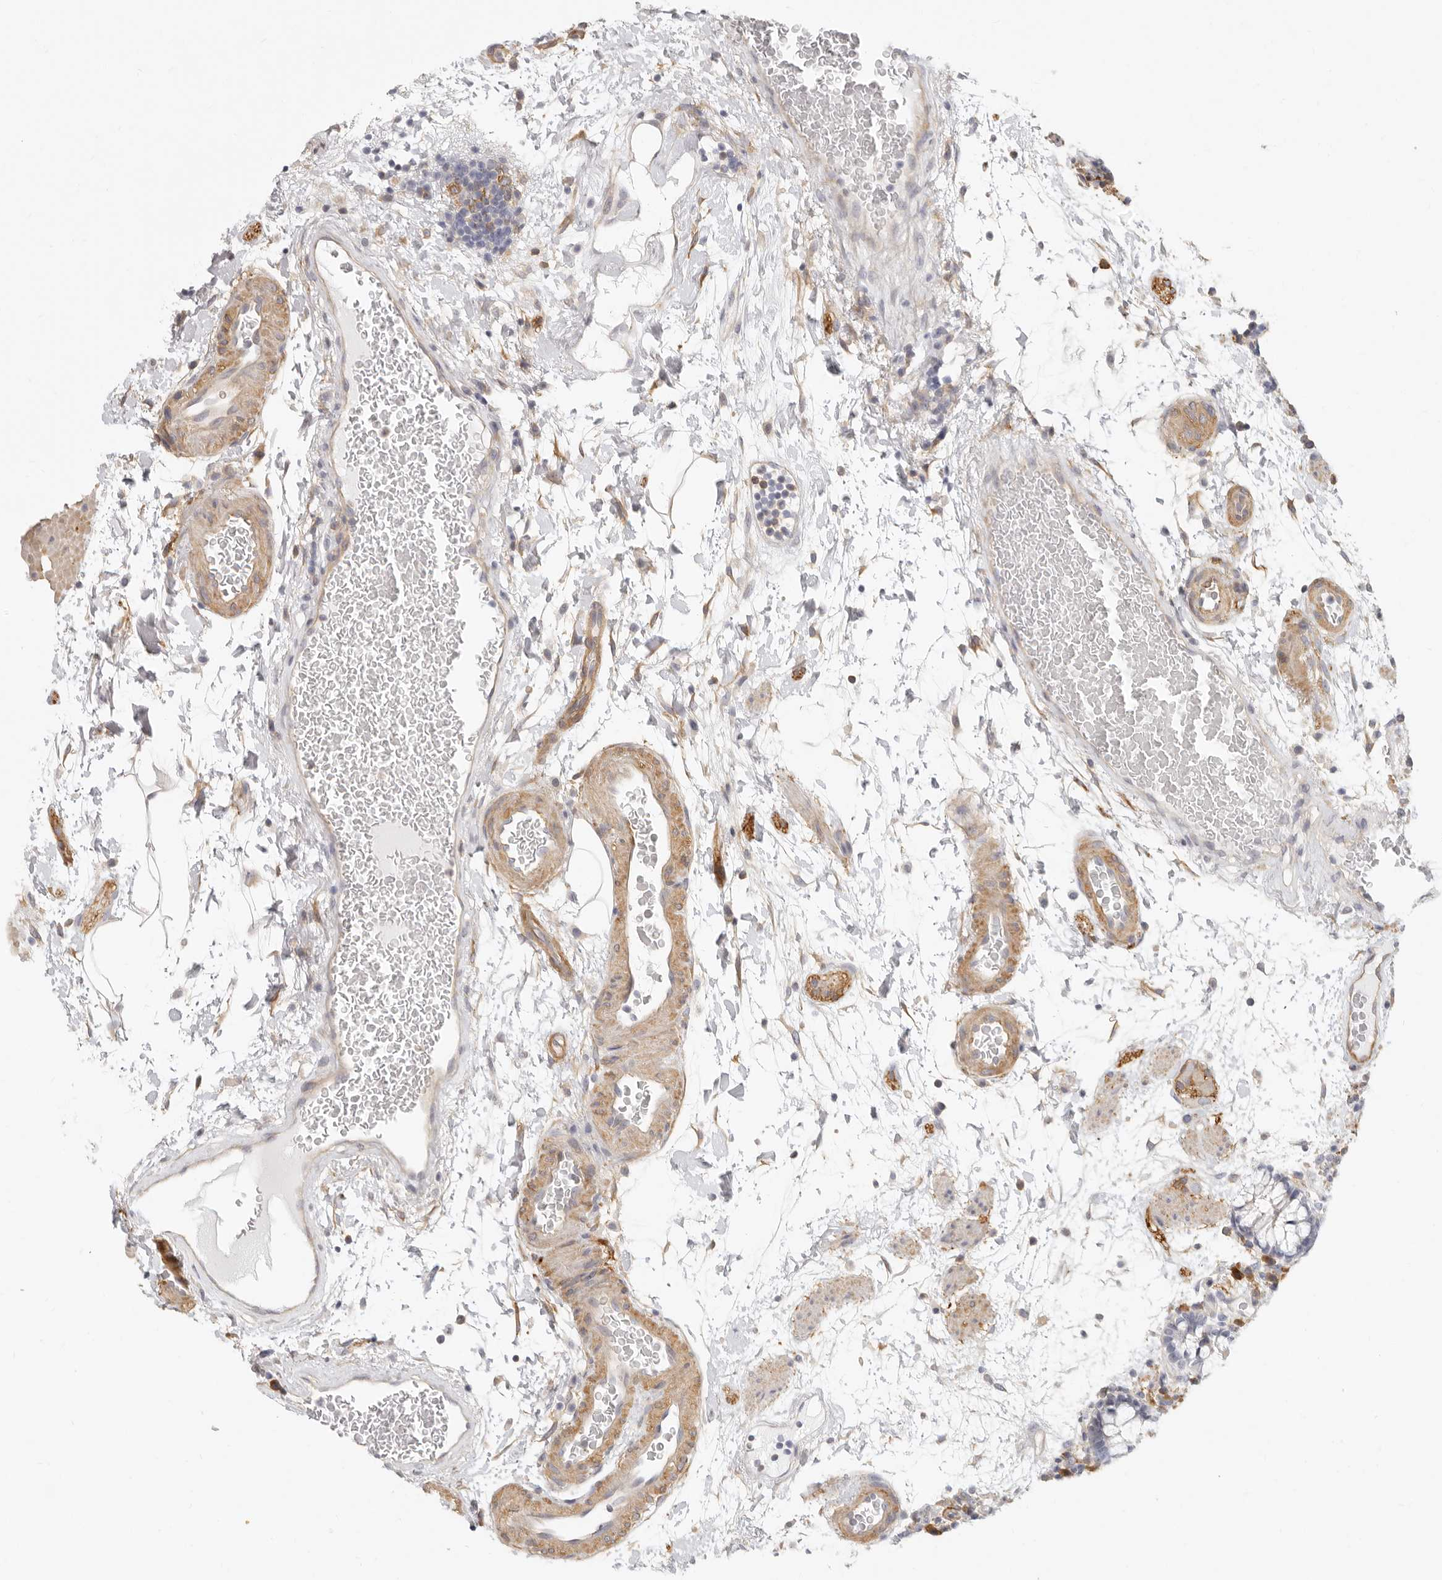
{"staining": {"intensity": "moderate", "quantity": ">75%", "location": "cytoplasmic/membranous"}, "tissue": "colon", "cell_type": "Endothelial cells", "image_type": "normal", "snomed": [{"axis": "morphology", "description": "Normal tissue, NOS"}, {"axis": "topography", "description": "Colon"}], "caption": "Protein analysis of unremarkable colon reveals moderate cytoplasmic/membranous positivity in about >75% of endothelial cells. Immunohistochemistry stains the protein of interest in brown and the nuclei are stained blue.", "gene": "NIBAN1", "patient": {"sex": "female", "age": 79}}